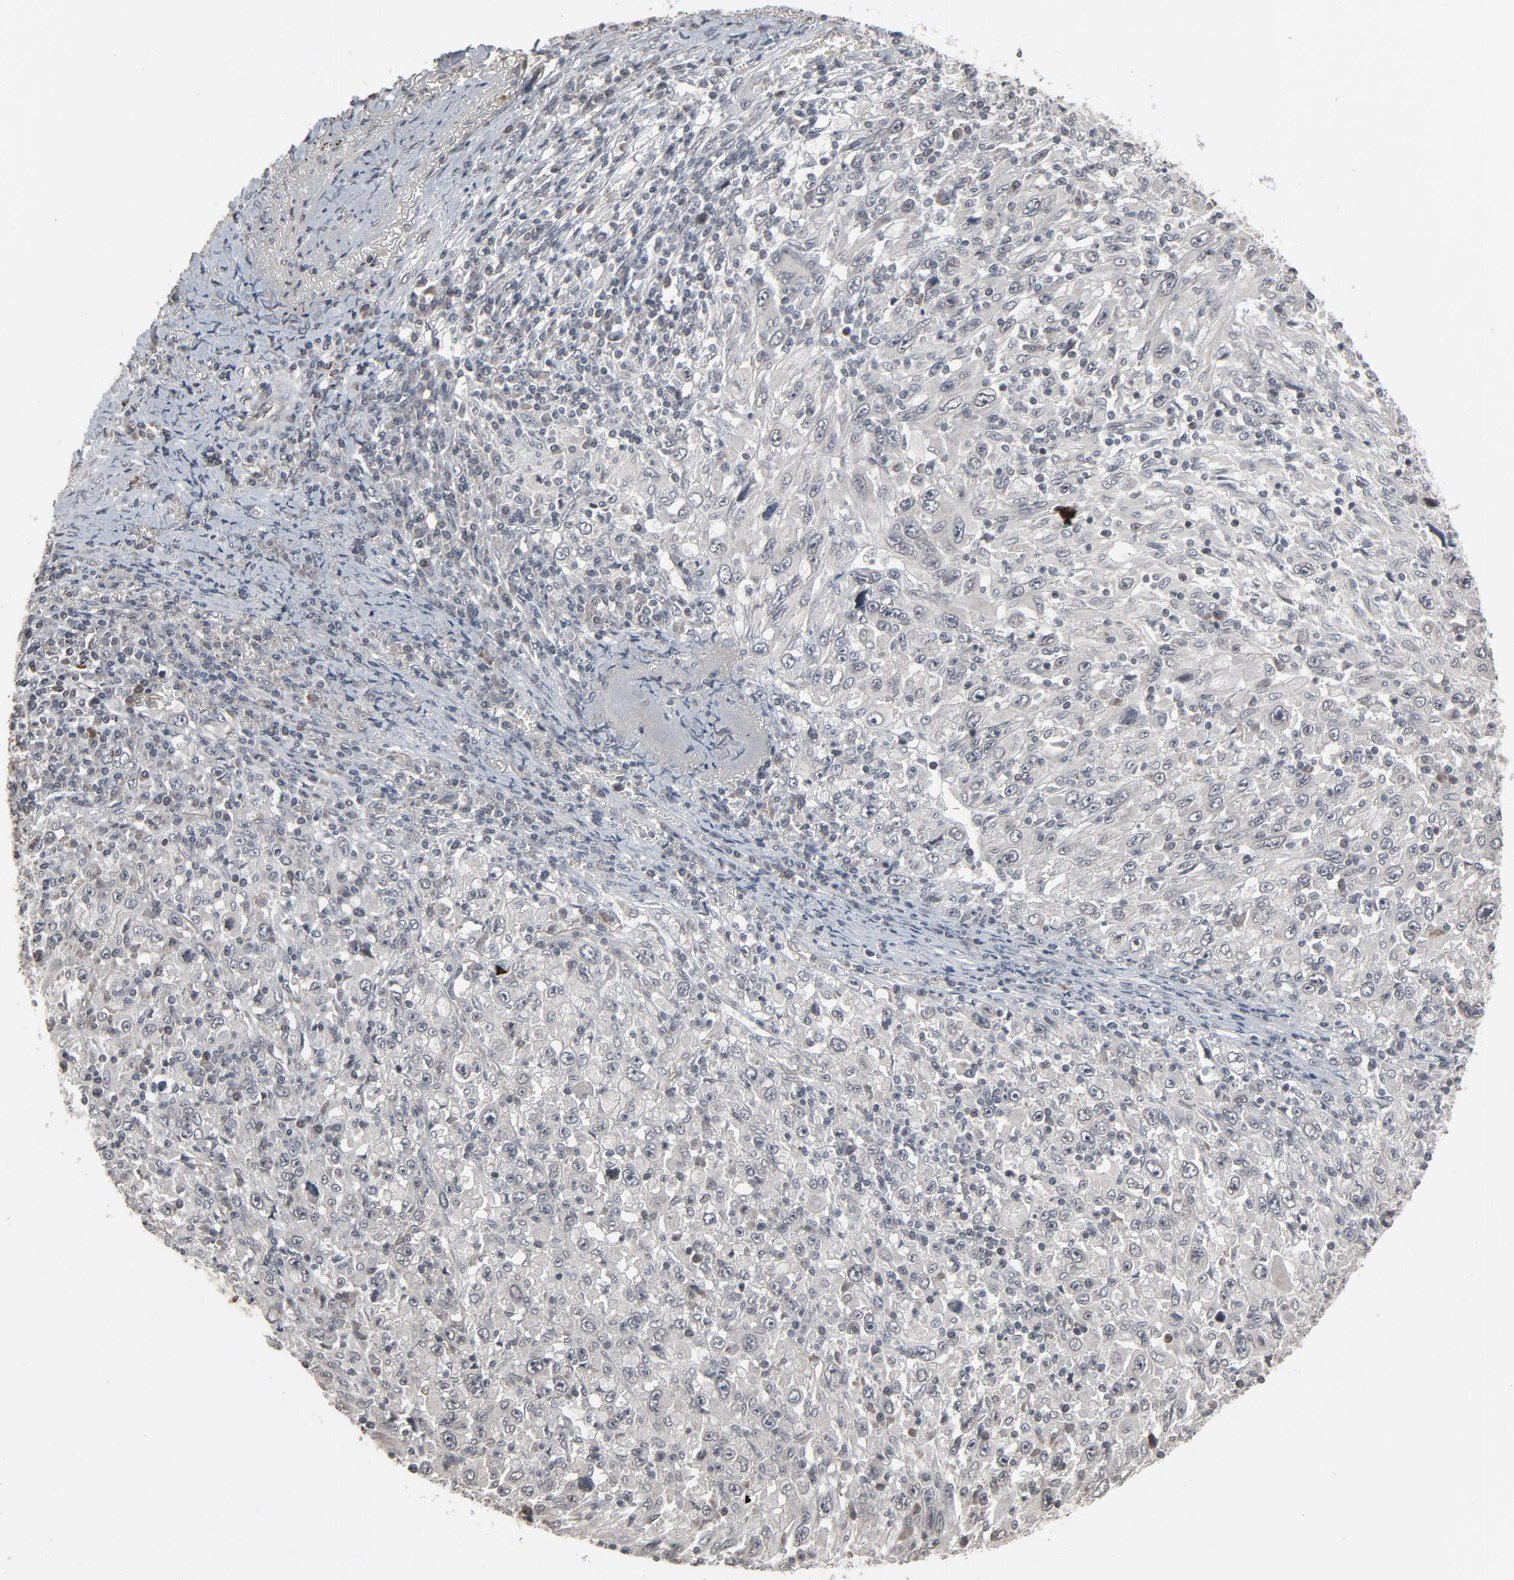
{"staining": {"intensity": "negative", "quantity": "none", "location": "none"}, "tissue": "melanoma", "cell_type": "Tumor cells", "image_type": "cancer", "snomed": [{"axis": "morphology", "description": "Malignant melanoma, Metastatic site"}, {"axis": "topography", "description": "Skin"}], "caption": "A photomicrograph of melanoma stained for a protein exhibits no brown staining in tumor cells.", "gene": "POM121", "patient": {"sex": "female", "age": 56}}